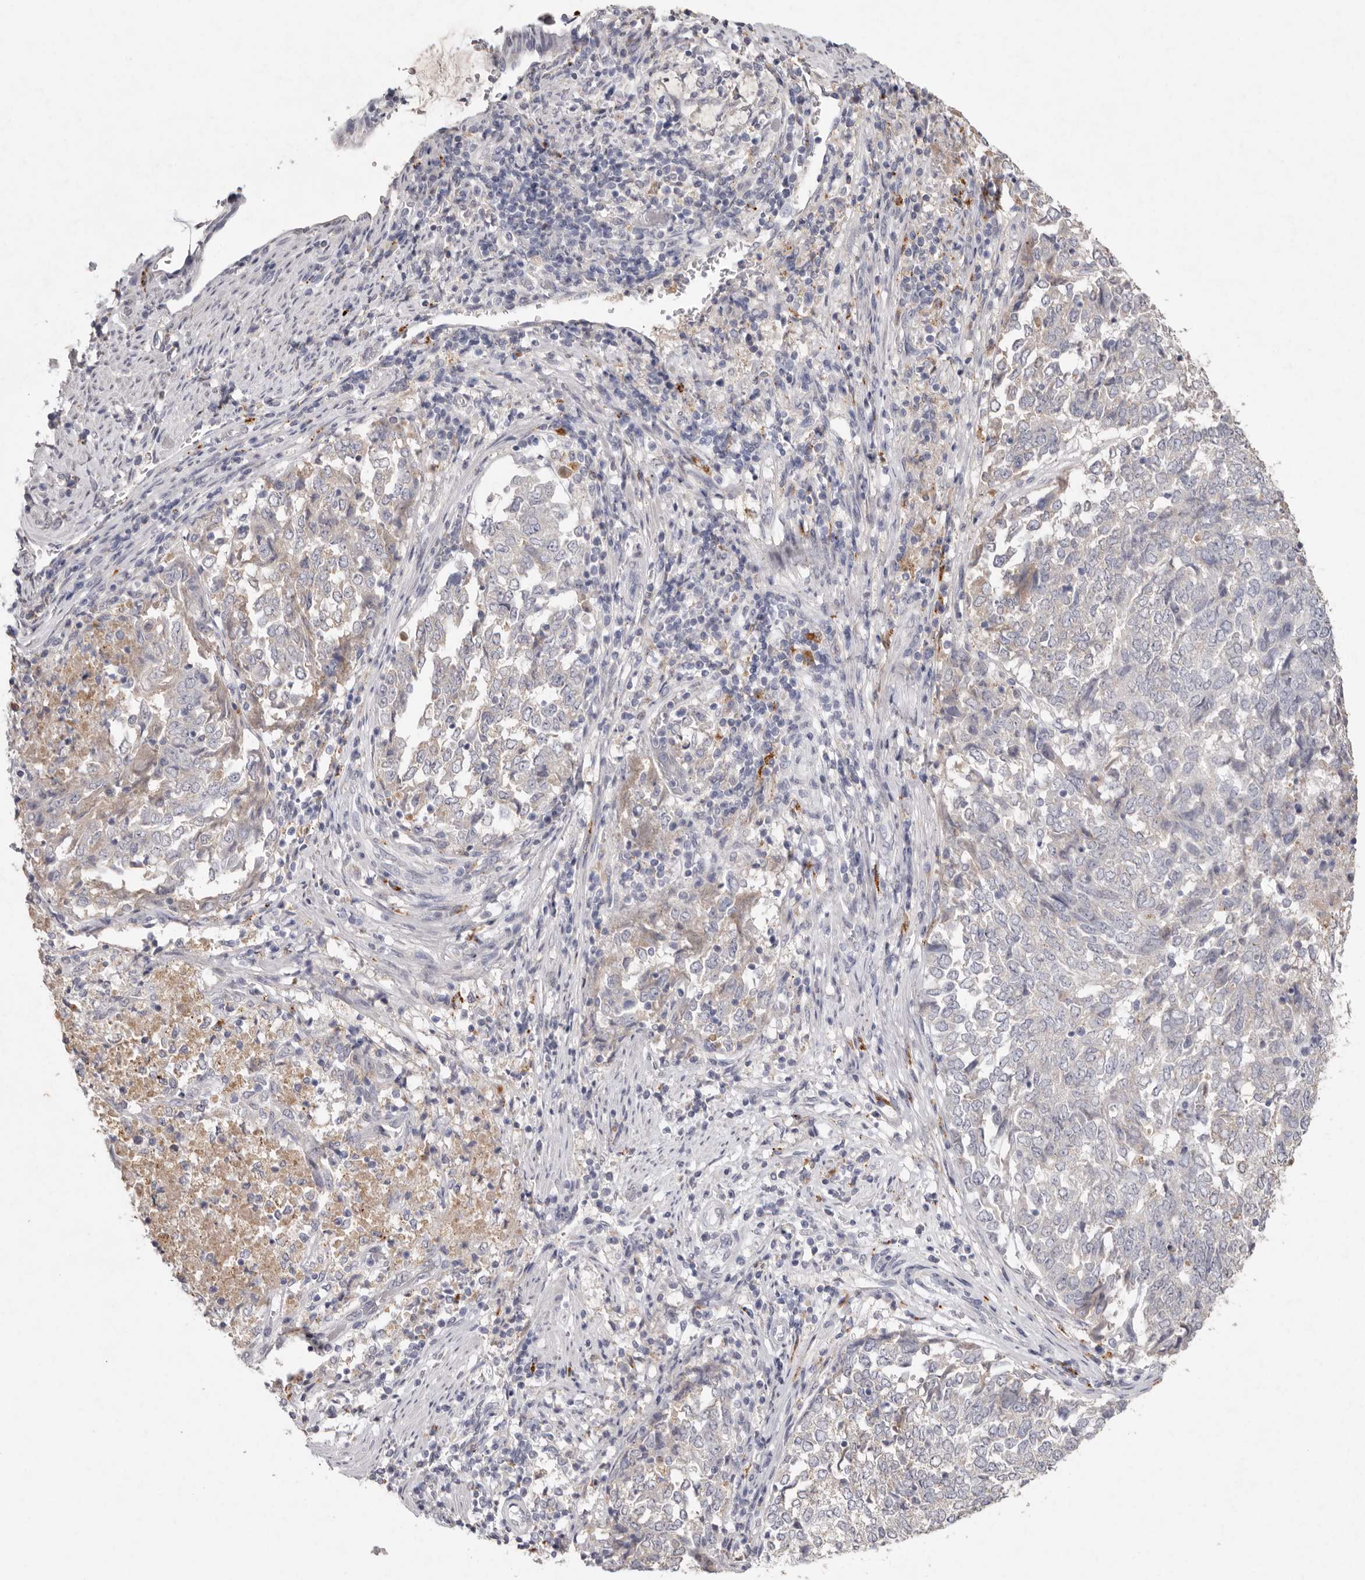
{"staining": {"intensity": "negative", "quantity": "none", "location": "none"}, "tissue": "endometrial cancer", "cell_type": "Tumor cells", "image_type": "cancer", "snomed": [{"axis": "morphology", "description": "Adenocarcinoma, NOS"}, {"axis": "topography", "description": "Endometrium"}], "caption": "This is a photomicrograph of immunohistochemistry (IHC) staining of endometrial cancer (adenocarcinoma), which shows no positivity in tumor cells.", "gene": "FAM185A", "patient": {"sex": "female", "age": 80}}